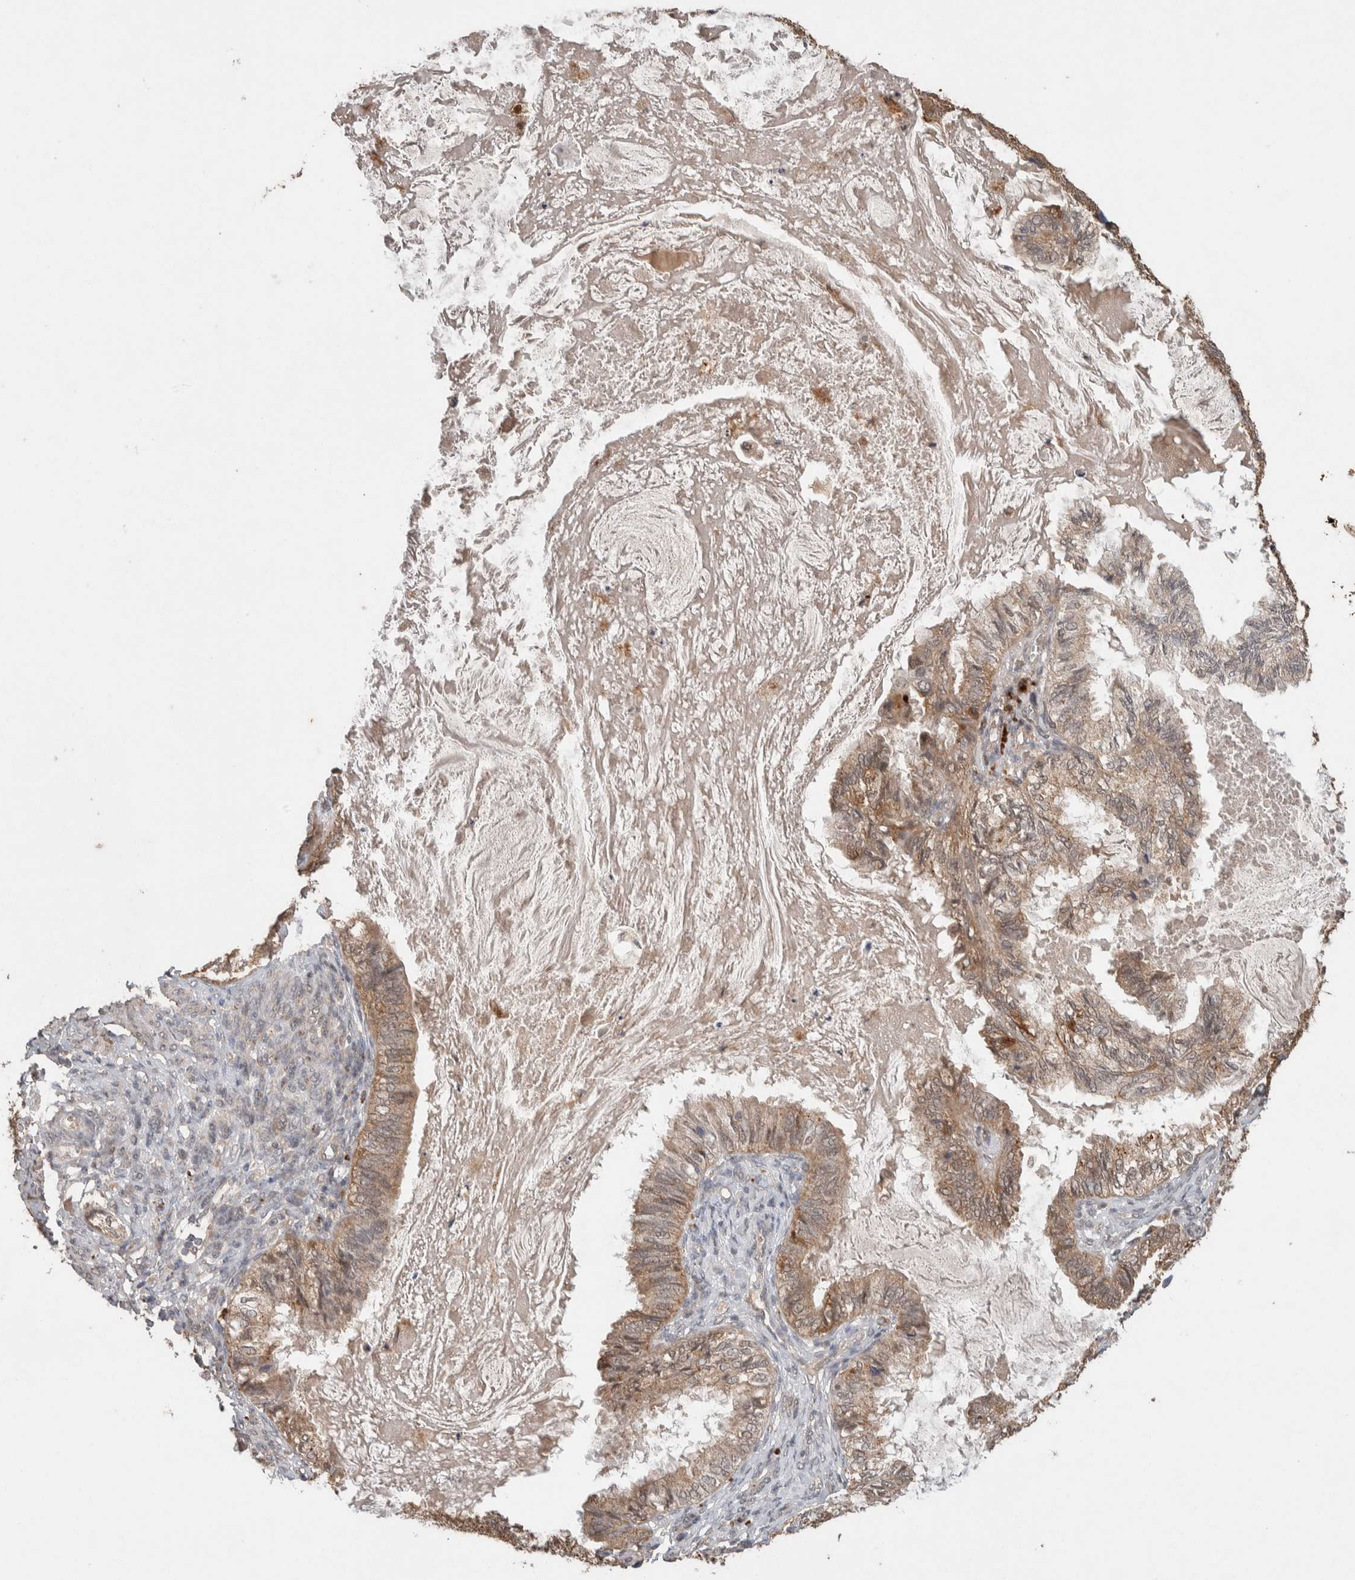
{"staining": {"intensity": "weak", "quantity": ">75%", "location": "cytoplasmic/membranous,nuclear"}, "tissue": "cervical cancer", "cell_type": "Tumor cells", "image_type": "cancer", "snomed": [{"axis": "morphology", "description": "Normal tissue, NOS"}, {"axis": "morphology", "description": "Adenocarcinoma, NOS"}, {"axis": "topography", "description": "Cervix"}, {"axis": "topography", "description": "Endometrium"}], "caption": "This image reveals immunohistochemistry (IHC) staining of cervical cancer, with low weak cytoplasmic/membranous and nuclear expression in about >75% of tumor cells.", "gene": "KCNJ5", "patient": {"sex": "female", "age": 86}}